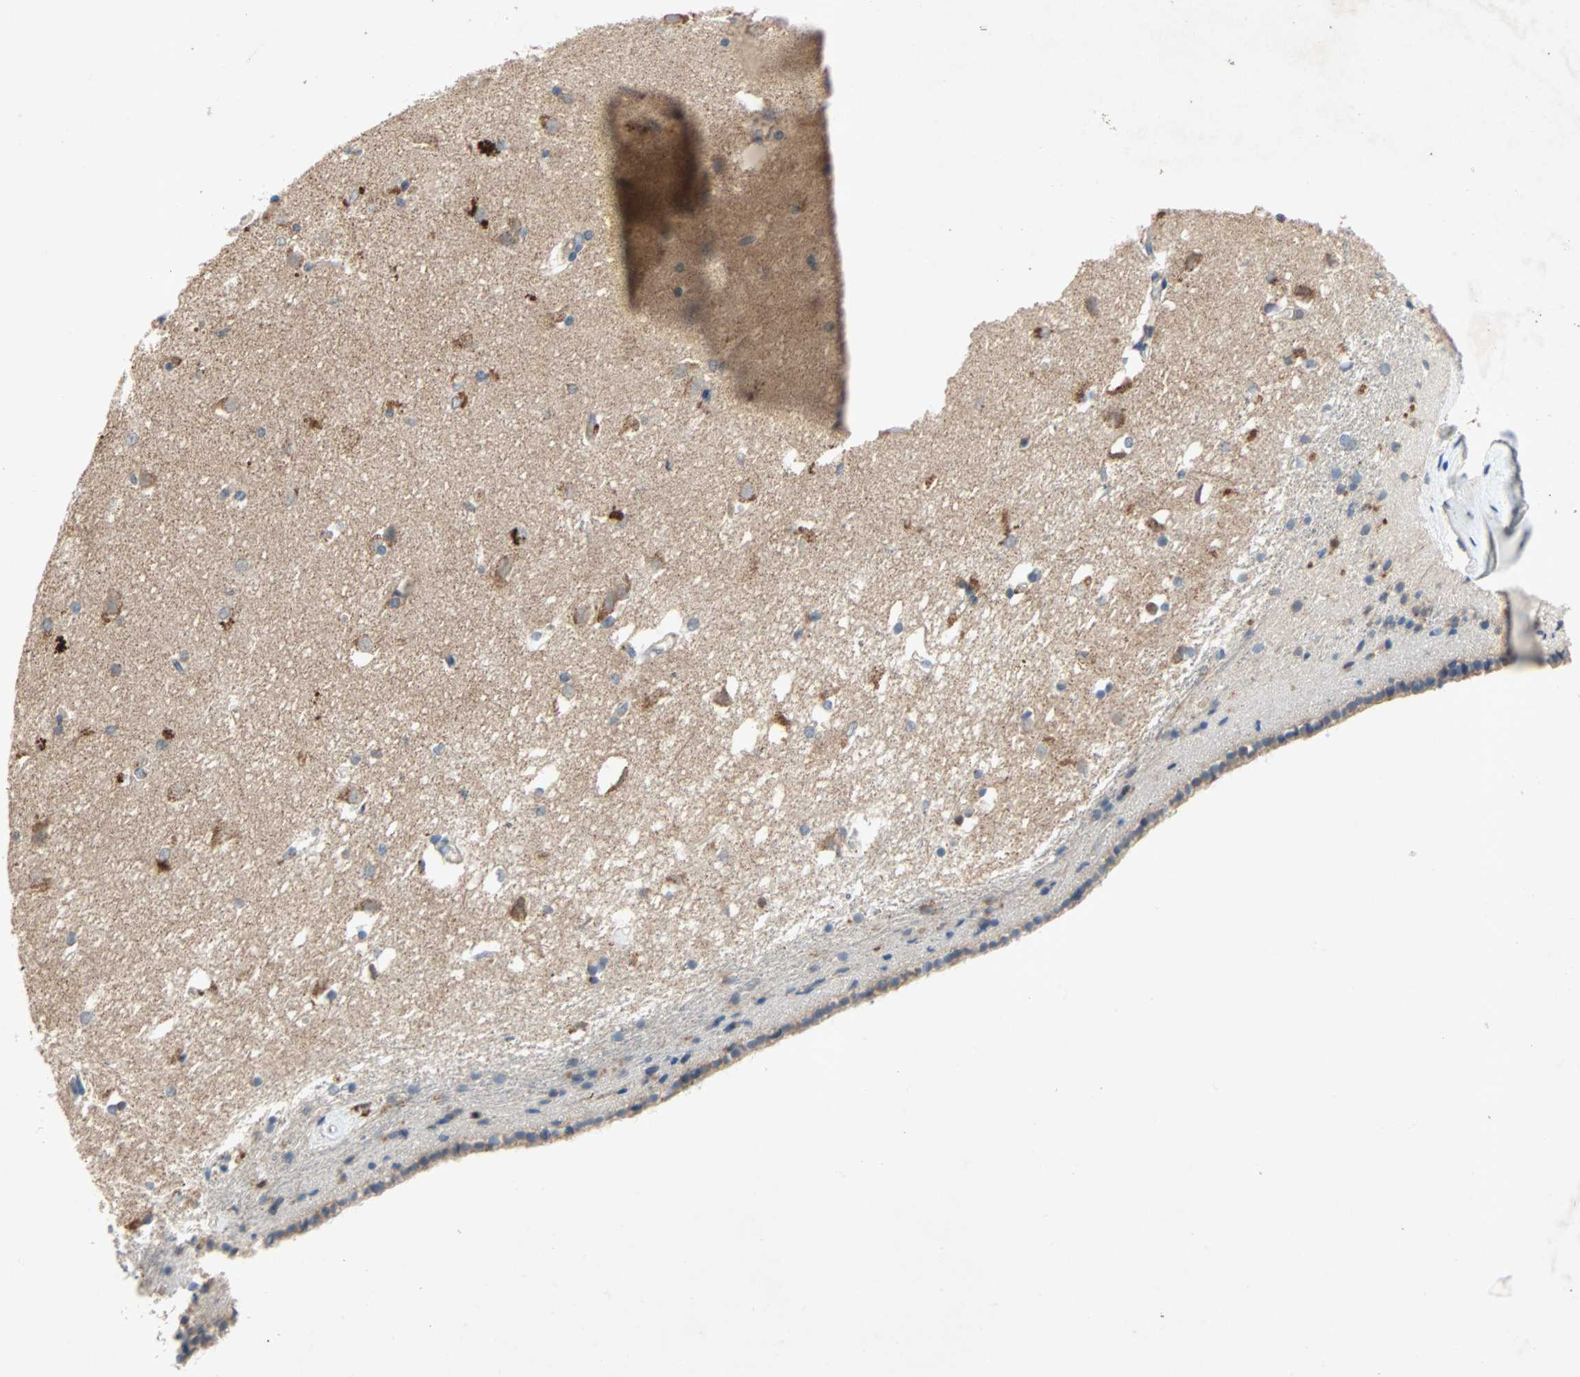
{"staining": {"intensity": "moderate", "quantity": "<25%", "location": "cytoplasmic/membranous"}, "tissue": "caudate", "cell_type": "Glial cells", "image_type": "normal", "snomed": [{"axis": "morphology", "description": "Normal tissue, NOS"}, {"axis": "topography", "description": "Lateral ventricle wall"}], "caption": "Protein staining by immunohistochemistry (IHC) demonstrates moderate cytoplasmic/membranous positivity in approximately <25% of glial cells in benign caudate.", "gene": "XYLT1", "patient": {"sex": "female", "age": 19}}